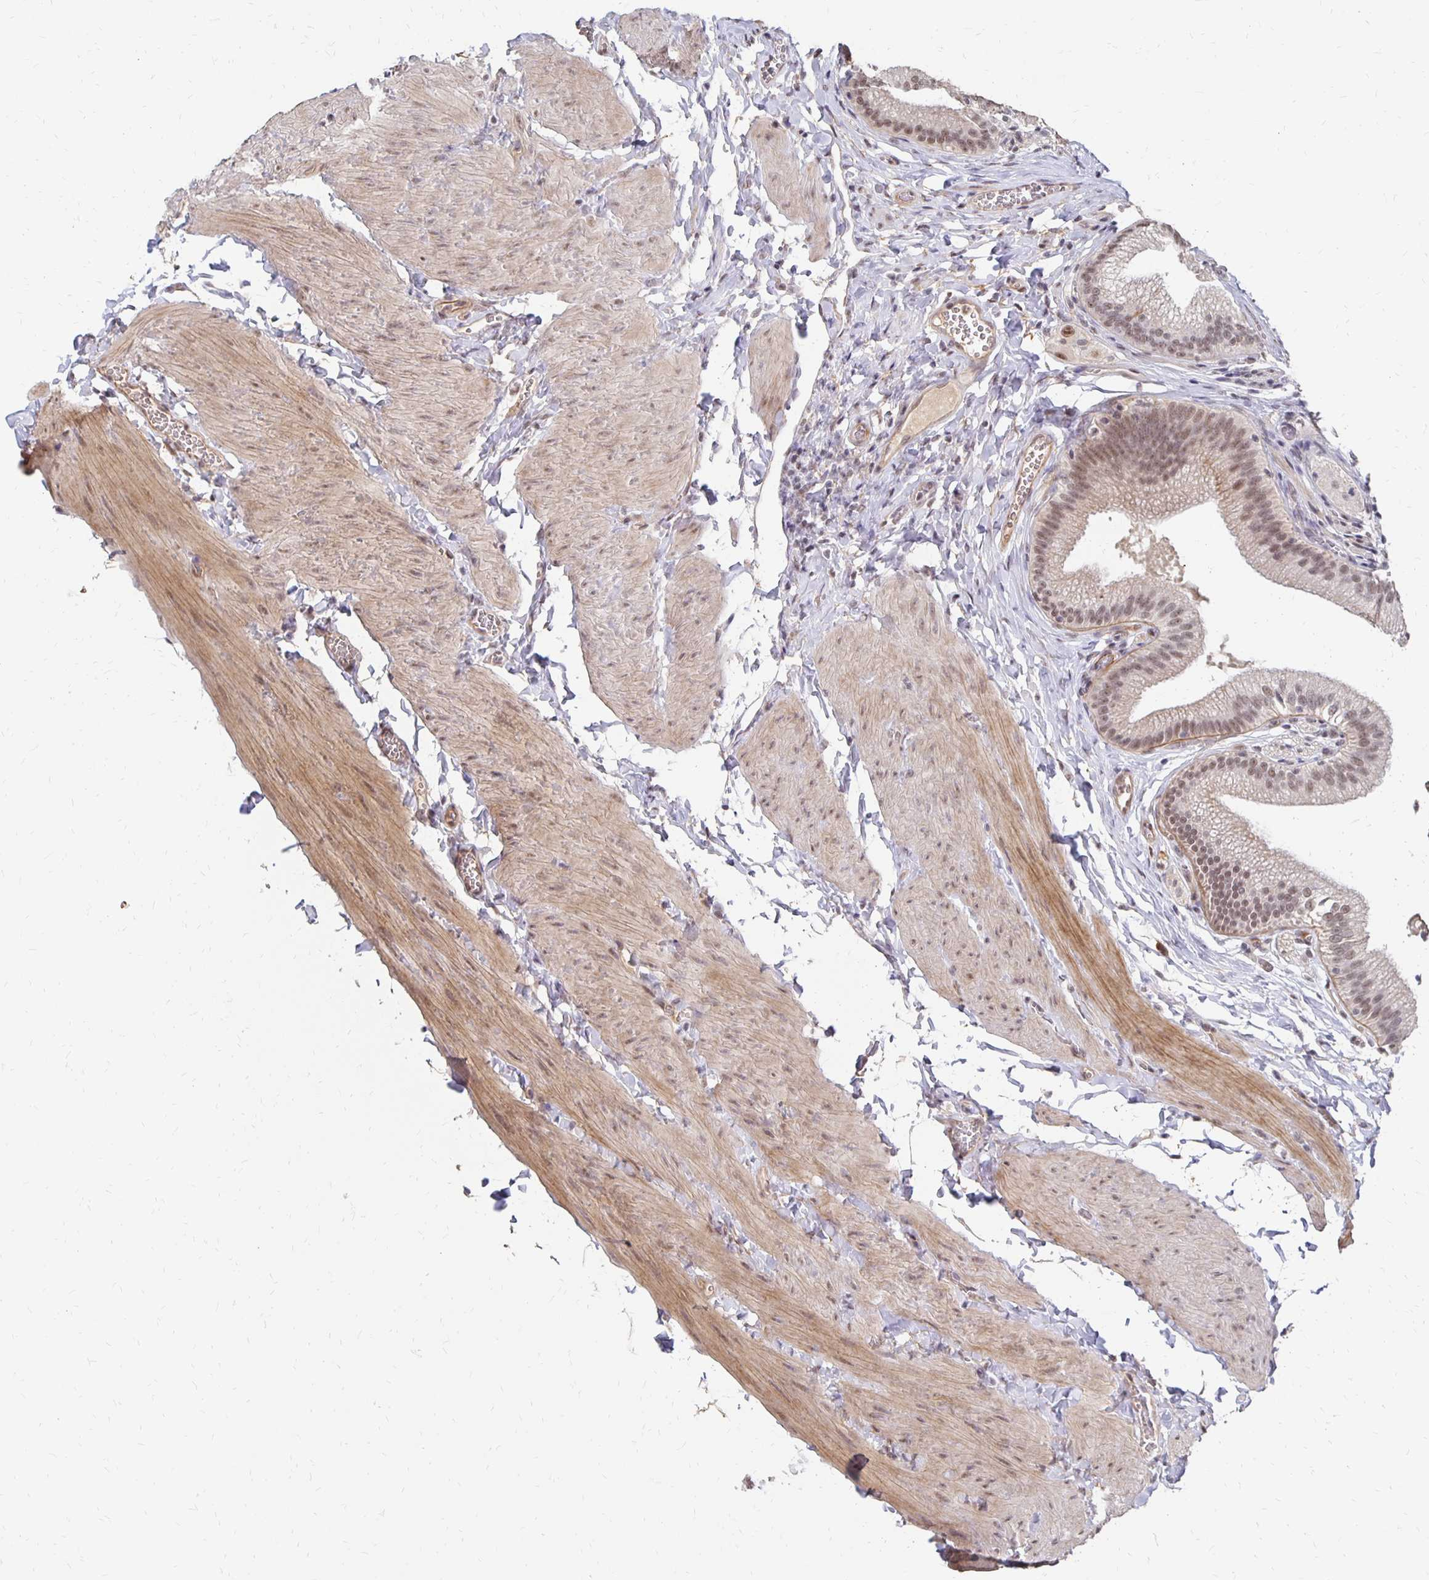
{"staining": {"intensity": "weak", "quantity": "25%-75%", "location": "cytoplasmic/membranous,nuclear"}, "tissue": "gallbladder", "cell_type": "Glandular cells", "image_type": "normal", "snomed": [{"axis": "morphology", "description": "Normal tissue, NOS"}, {"axis": "topography", "description": "Gallbladder"}, {"axis": "topography", "description": "Peripheral nerve tissue"}], "caption": "The immunohistochemical stain shows weak cytoplasmic/membranous,nuclear staining in glandular cells of unremarkable gallbladder.", "gene": "CLASRP", "patient": {"sex": "male", "age": 17}}